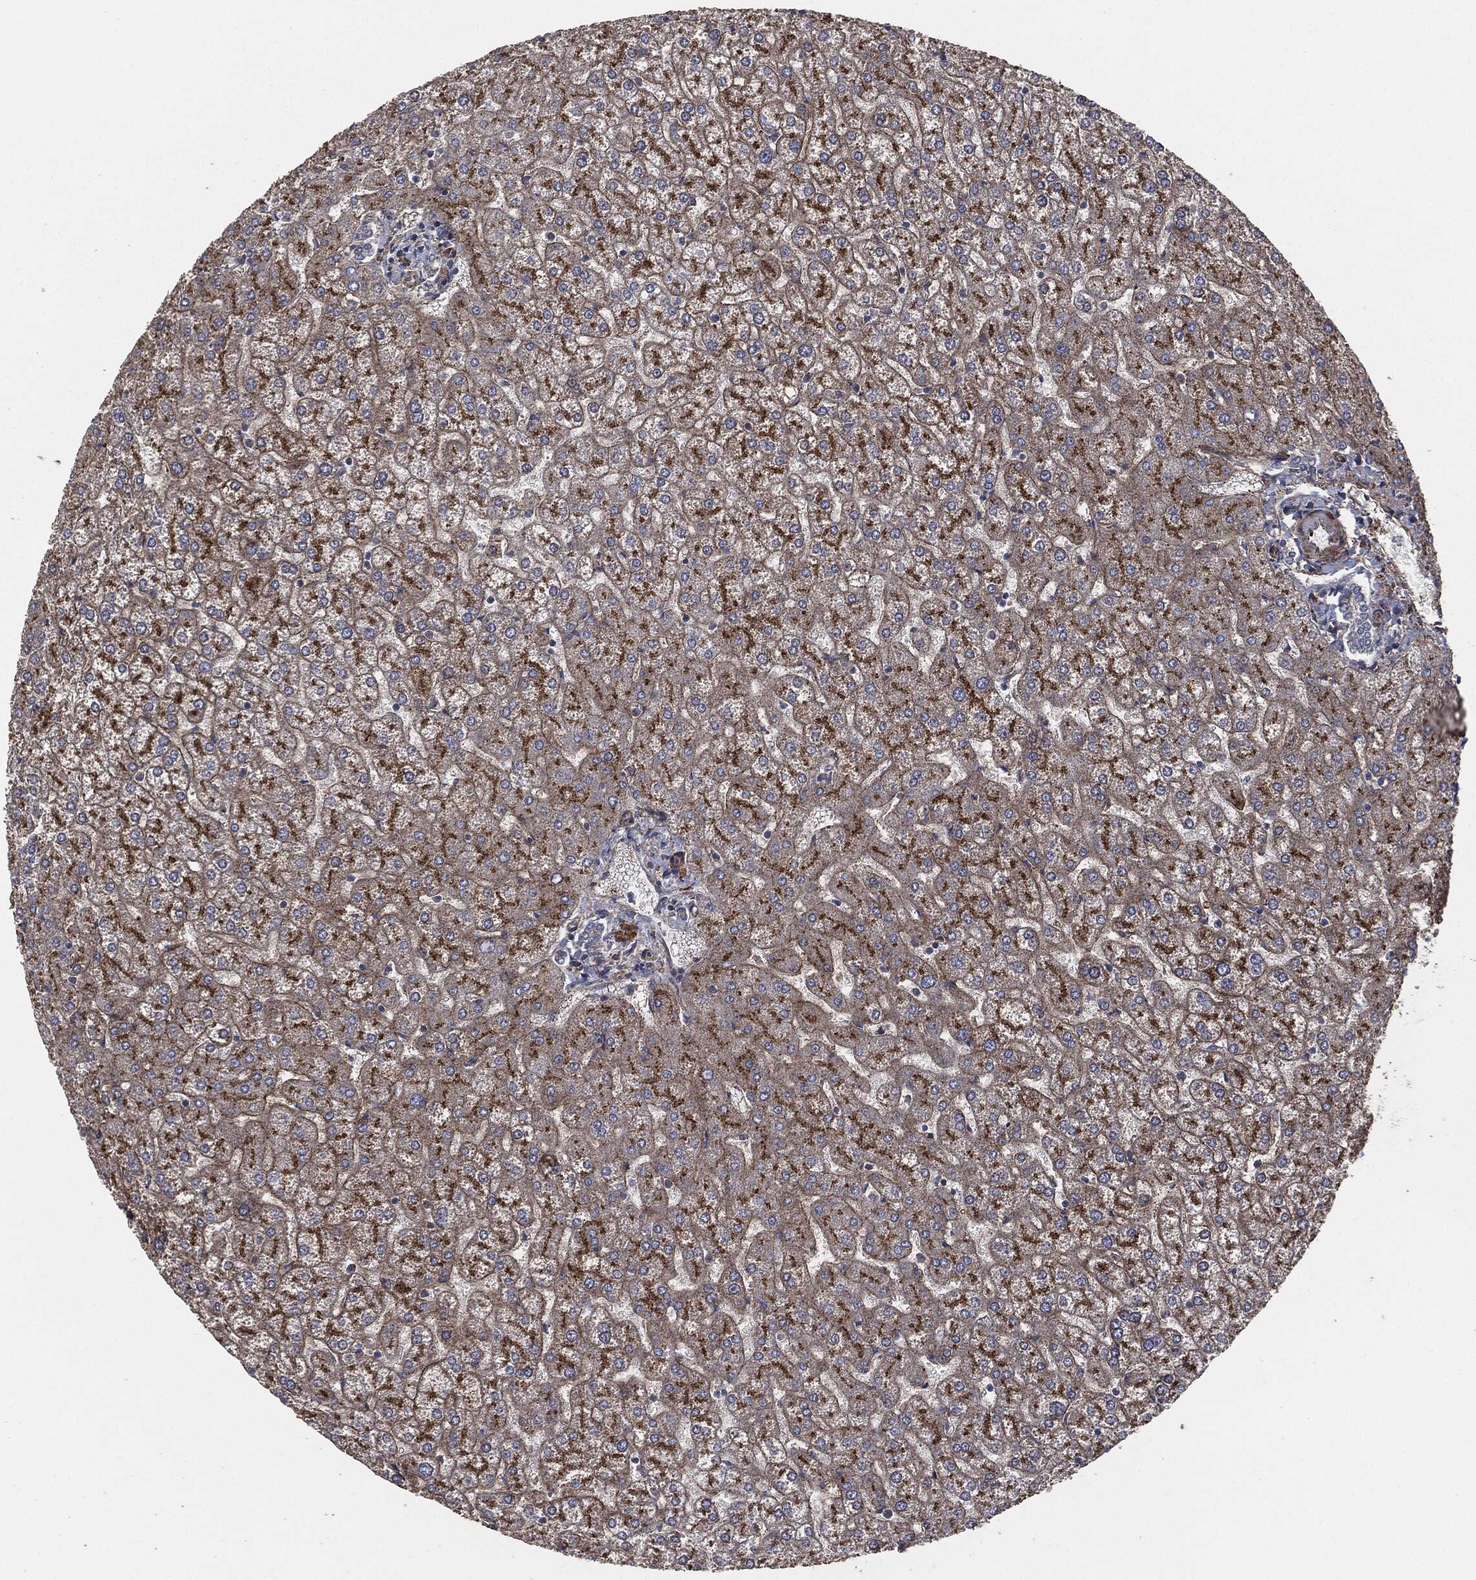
{"staining": {"intensity": "negative", "quantity": "none", "location": "none"}, "tissue": "liver", "cell_type": "Cholangiocytes", "image_type": "normal", "snomed": [{"axis": "morphology", "description": "Normal tissue, NOS"}, {"axis": "topography", "description": "Liver"}], "caption": "There is no significant staining in cholangiocytes of liver. (DAB (3,3'-diaminobenzidine) immunohistochemistry with hematoxylin counter stain).", "gene": "APOB", "patient": {"sex": "female", "age": 32}}